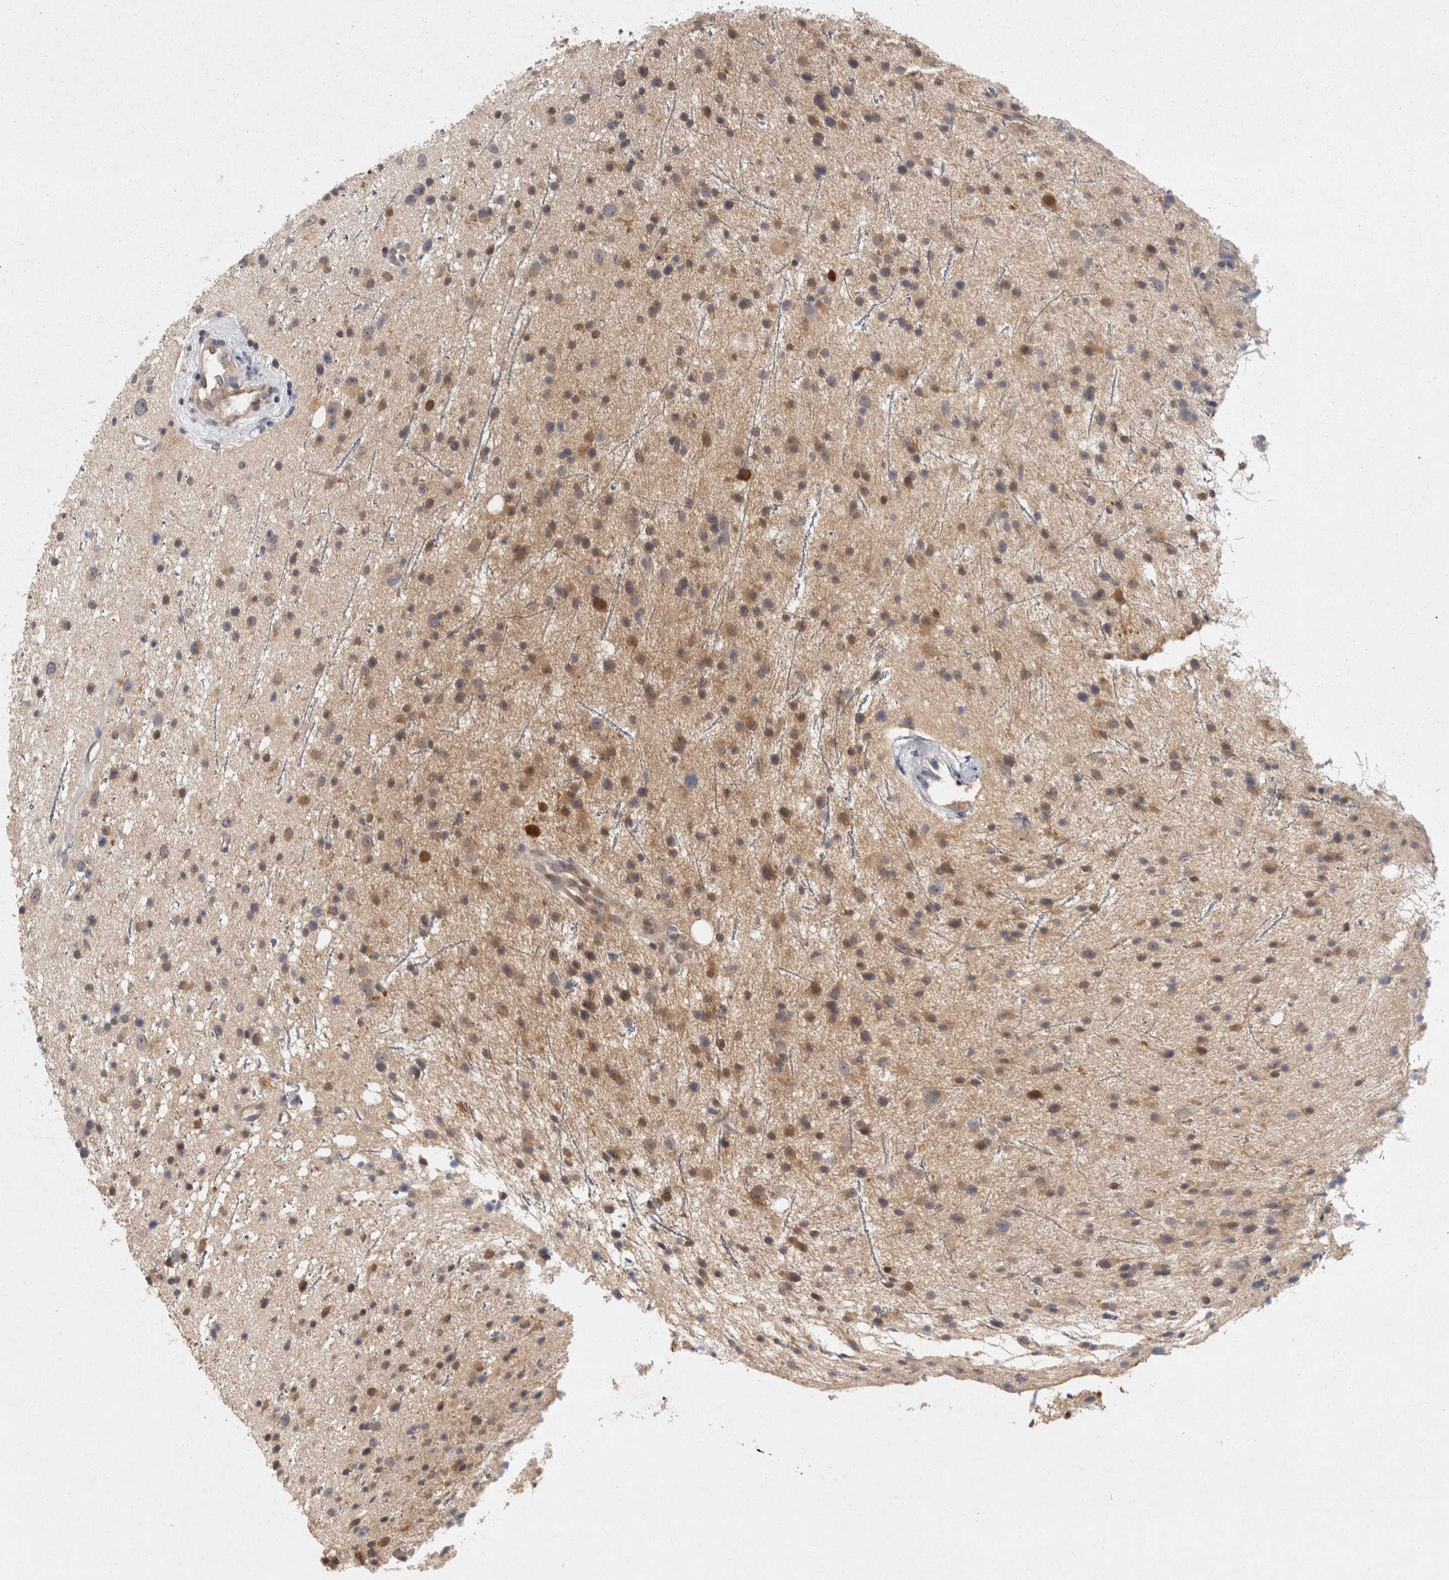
{"staining": {"intensity": "moderate", "quantity": "25%-75%", "location": "cytoplasmic/membranous"}, "tissue": "glioma", "cell_type": "Tumor cells", "image_type": "cancer", "snomed": [{"axis": "morphology", "description": "Glioma, malignant, Low grade"}, {"axis": "topography", "description": "Cerebral cortex"}], "caption": "Immunohistochemistry (IHC) histopathology image of neoplastic tissue: human glioma stained using immunohistochemistry (IHC) demonstrates medium levels of moderate protein expression localized specifically in the cytoplasmic/membranous of tumor cells, appearing as a cytoplasmic/membranous brown color.", "gene": "ACAT2", "patient": {"sex": "female", "age": 39}}